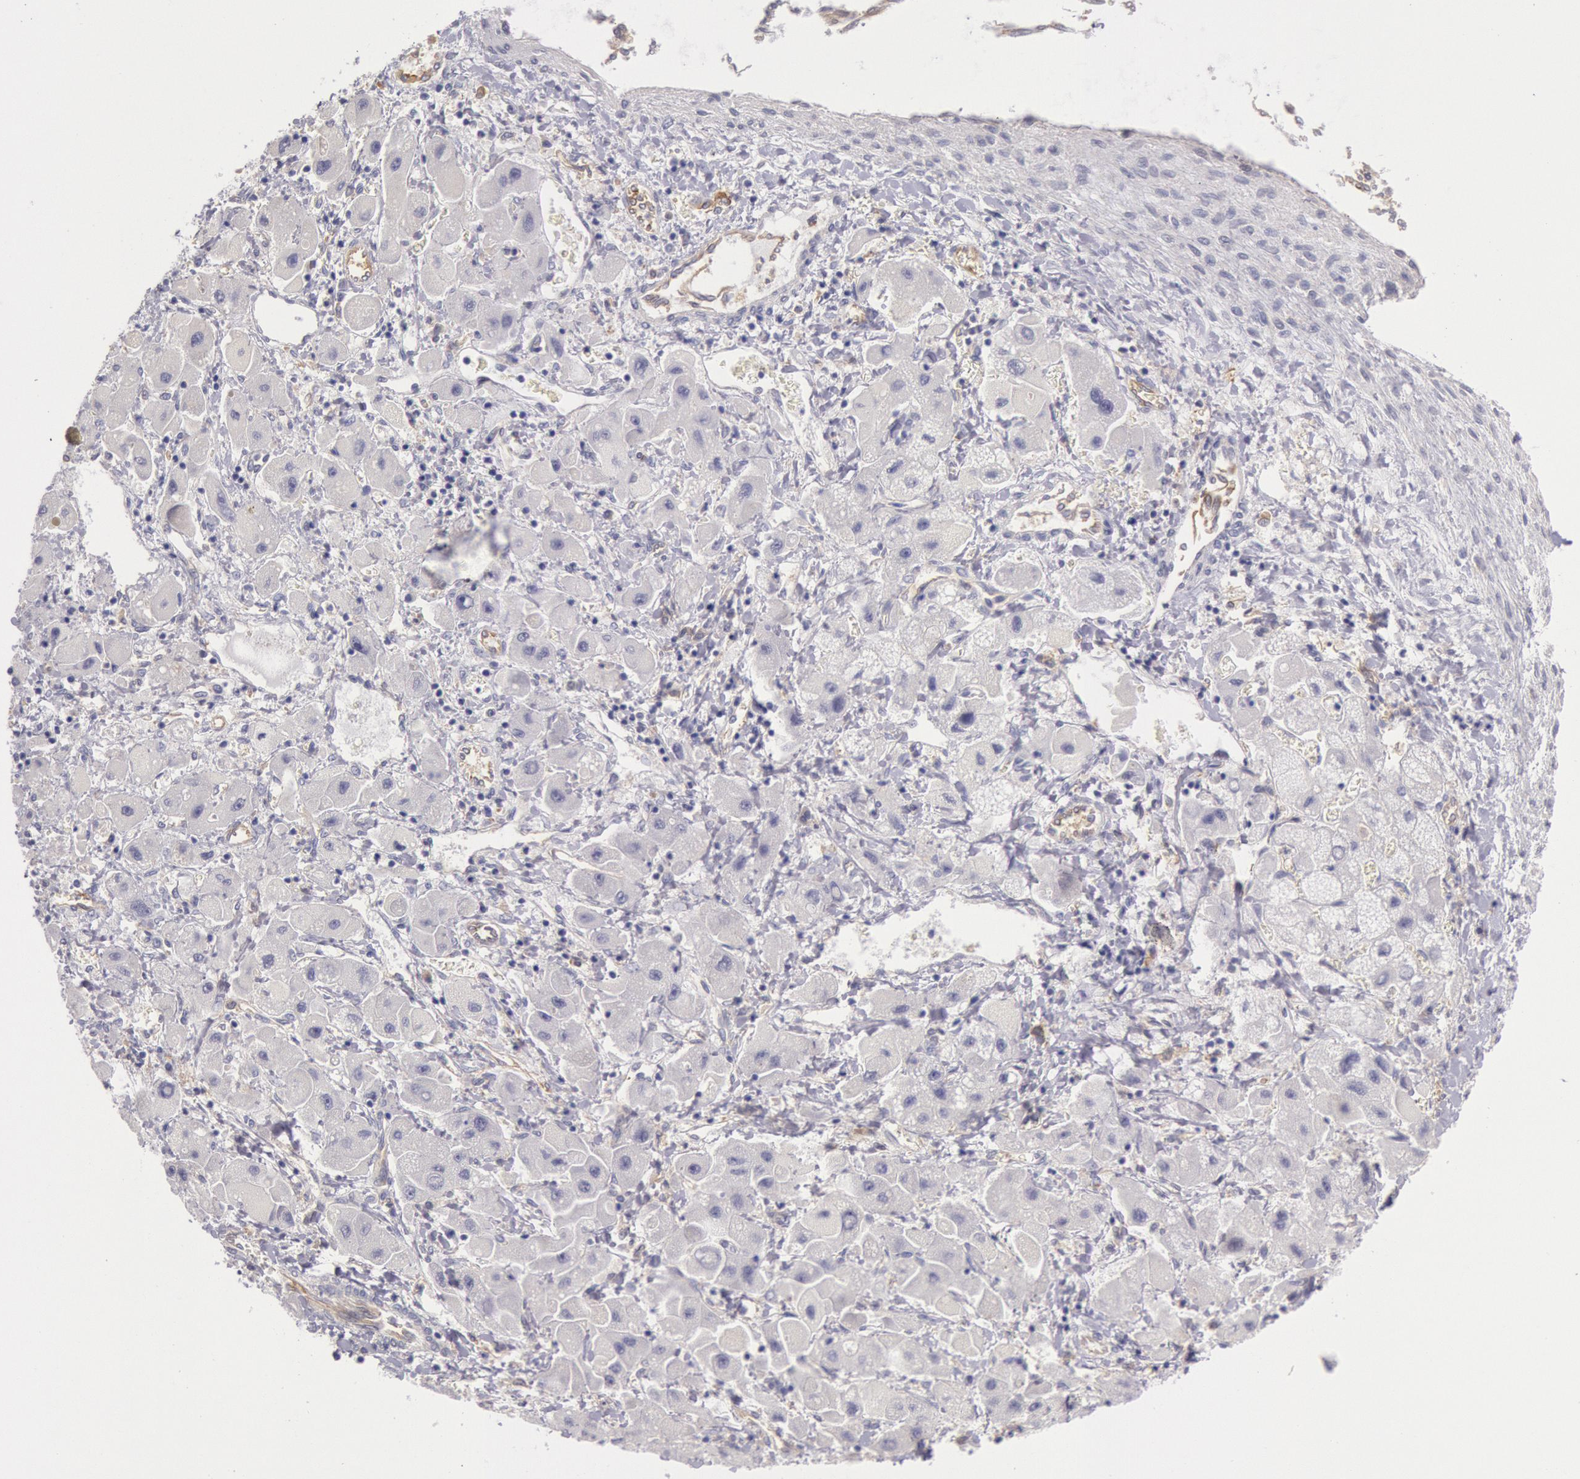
{"staining": {"intensity": "negative", "quantity": "none", "location": "none"}, "tissue": "liver cancer", "cell_type": "Tumor cells", "image_type": "cancer", "snomed": [{"axis": "morphology", "description": "Carcinoma, Hepatocellular, NOS"}, {"axis": "topography", "description": "Liver"}], "caption": "DAB immunohistochemical staining of liver cancer exhibits no significant positivity in tumor cells.", "gene": "MYO5A", "patient": {"sex": "male", "age": 24}}